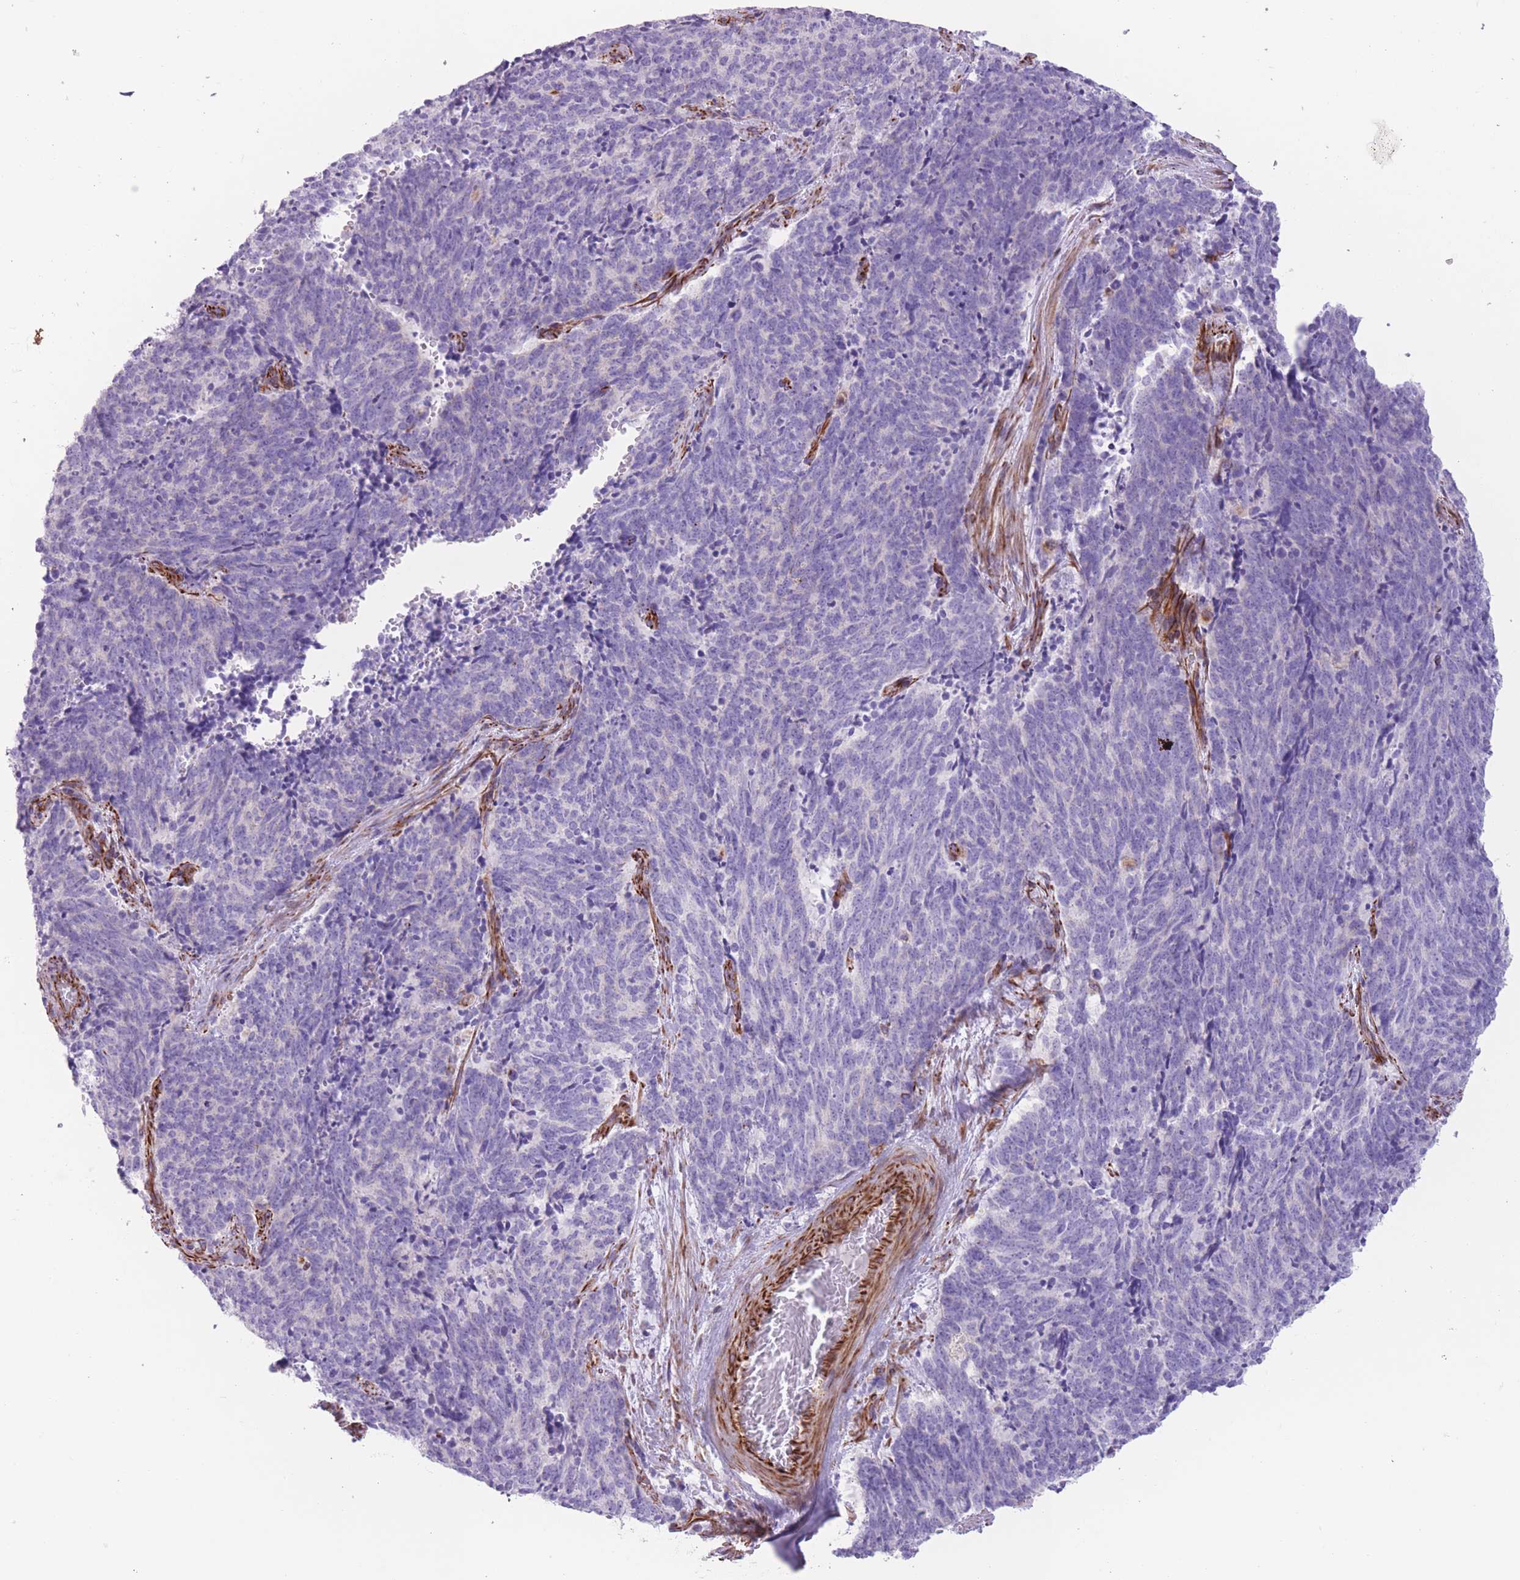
{"staining": {"intensity": "negative", "quantity": "none", "location": "none"}, "tissue": "cervical cancer", "cell_type": "Tumor cells", "image_type": "cancer", "snomed": [{"axis": "morphology", "description": "Squamous cell carcinoma, NOS"}, {"axis": "topography", "description": "Cervix"}], "caption": "A photomicrograph of human cervical cancer is negative for staining in tumor cells.", "gene": "PTCD1", "patient": {"sex": "female", "age": 29}}